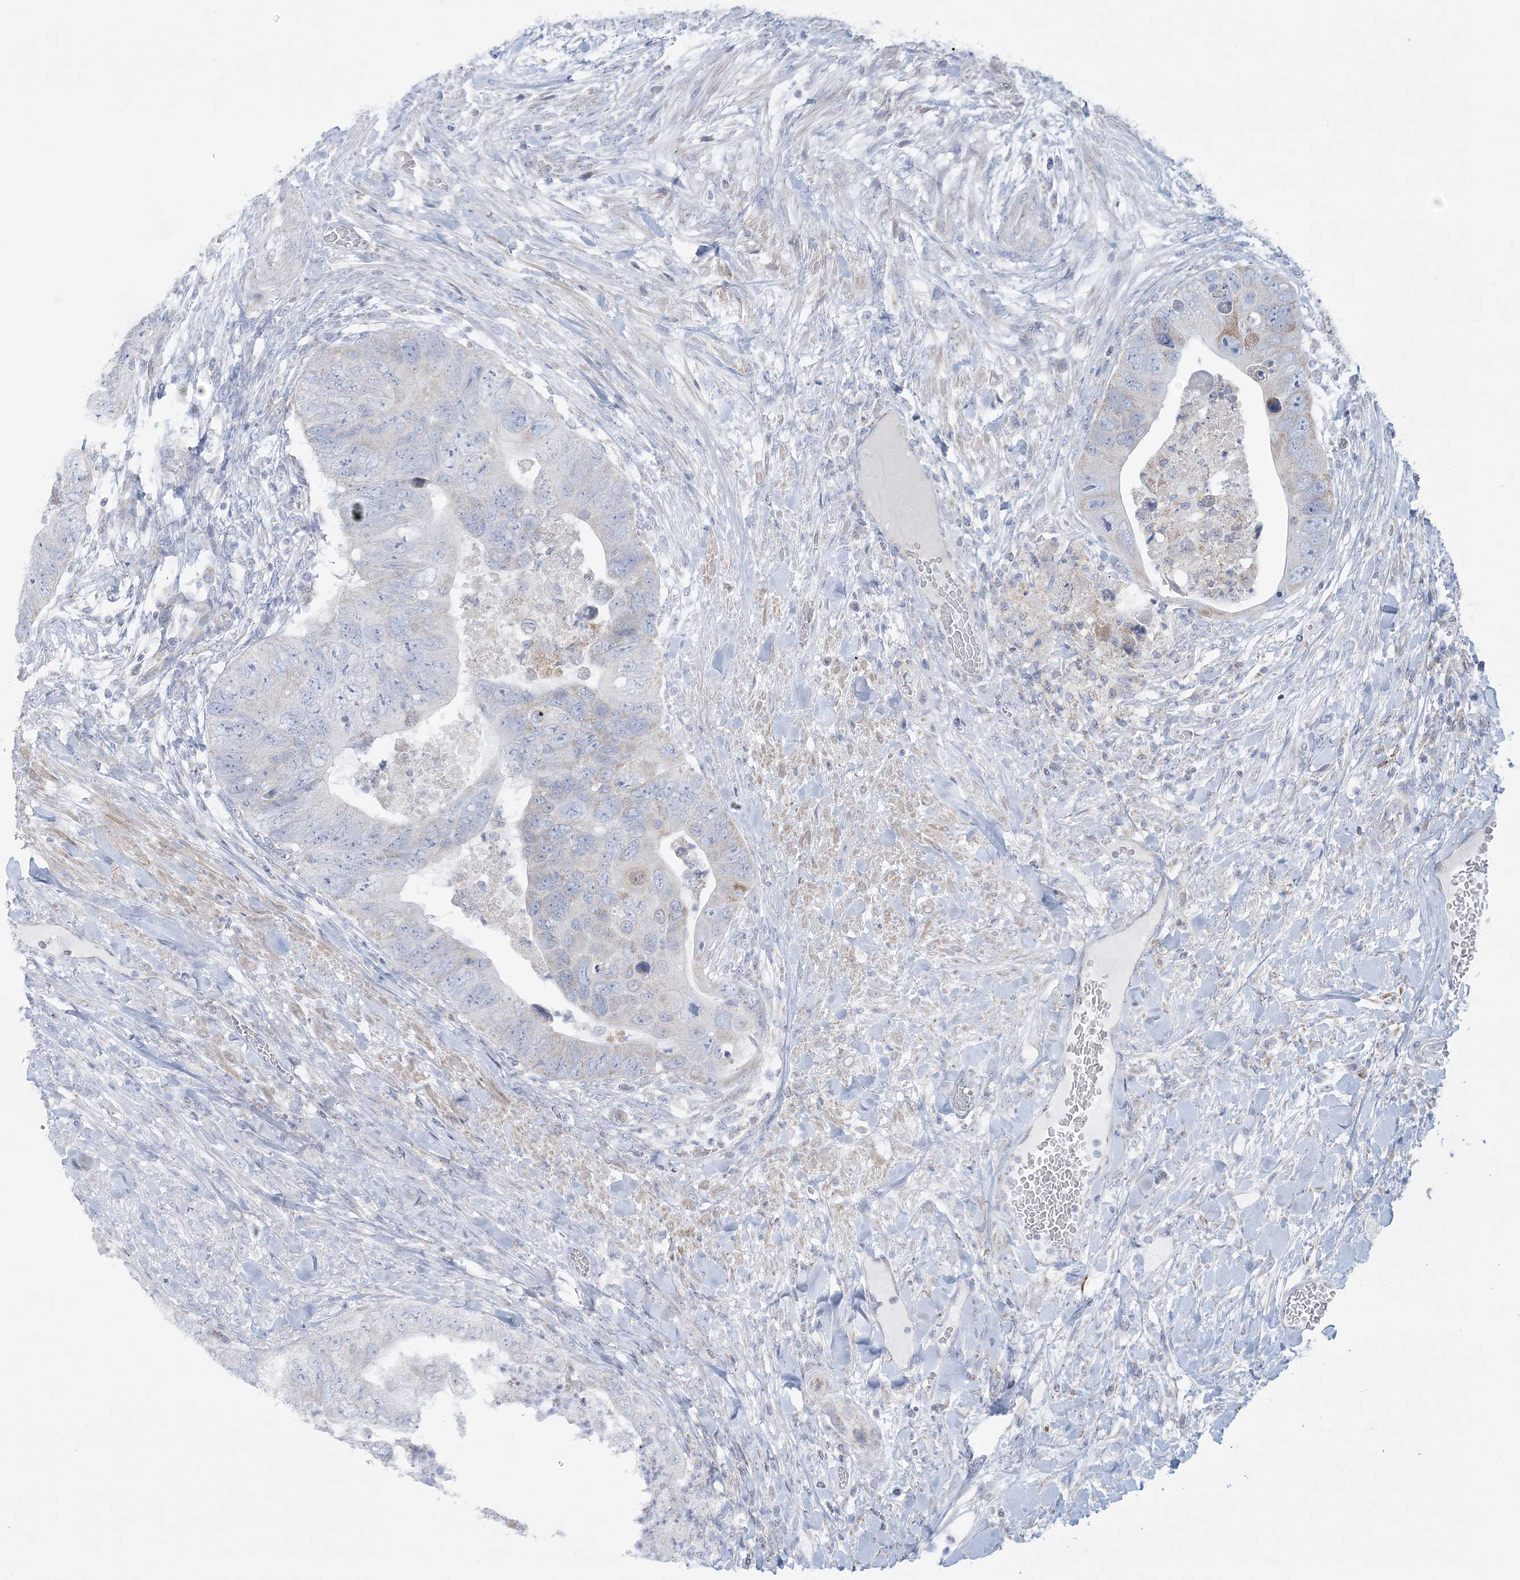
{"staining": {"intensity": "negative", "quantity": "none", "location": "none"}, "tissue": "colorectal cancer", "cell_type": "Tumor cells", "image_type": "cancer", "snomed": [{"axis": "morphology", "description": "Adenocarcinoma, NOS"}, {"axis": "topography", "description": "Rectum"}], "caption": "Tumor cells show no significant protein expression in colorectal cancer (adenocarcinoma).", "gene": "TBC1D7", "patient": {"sex": "male", "age": 63}}